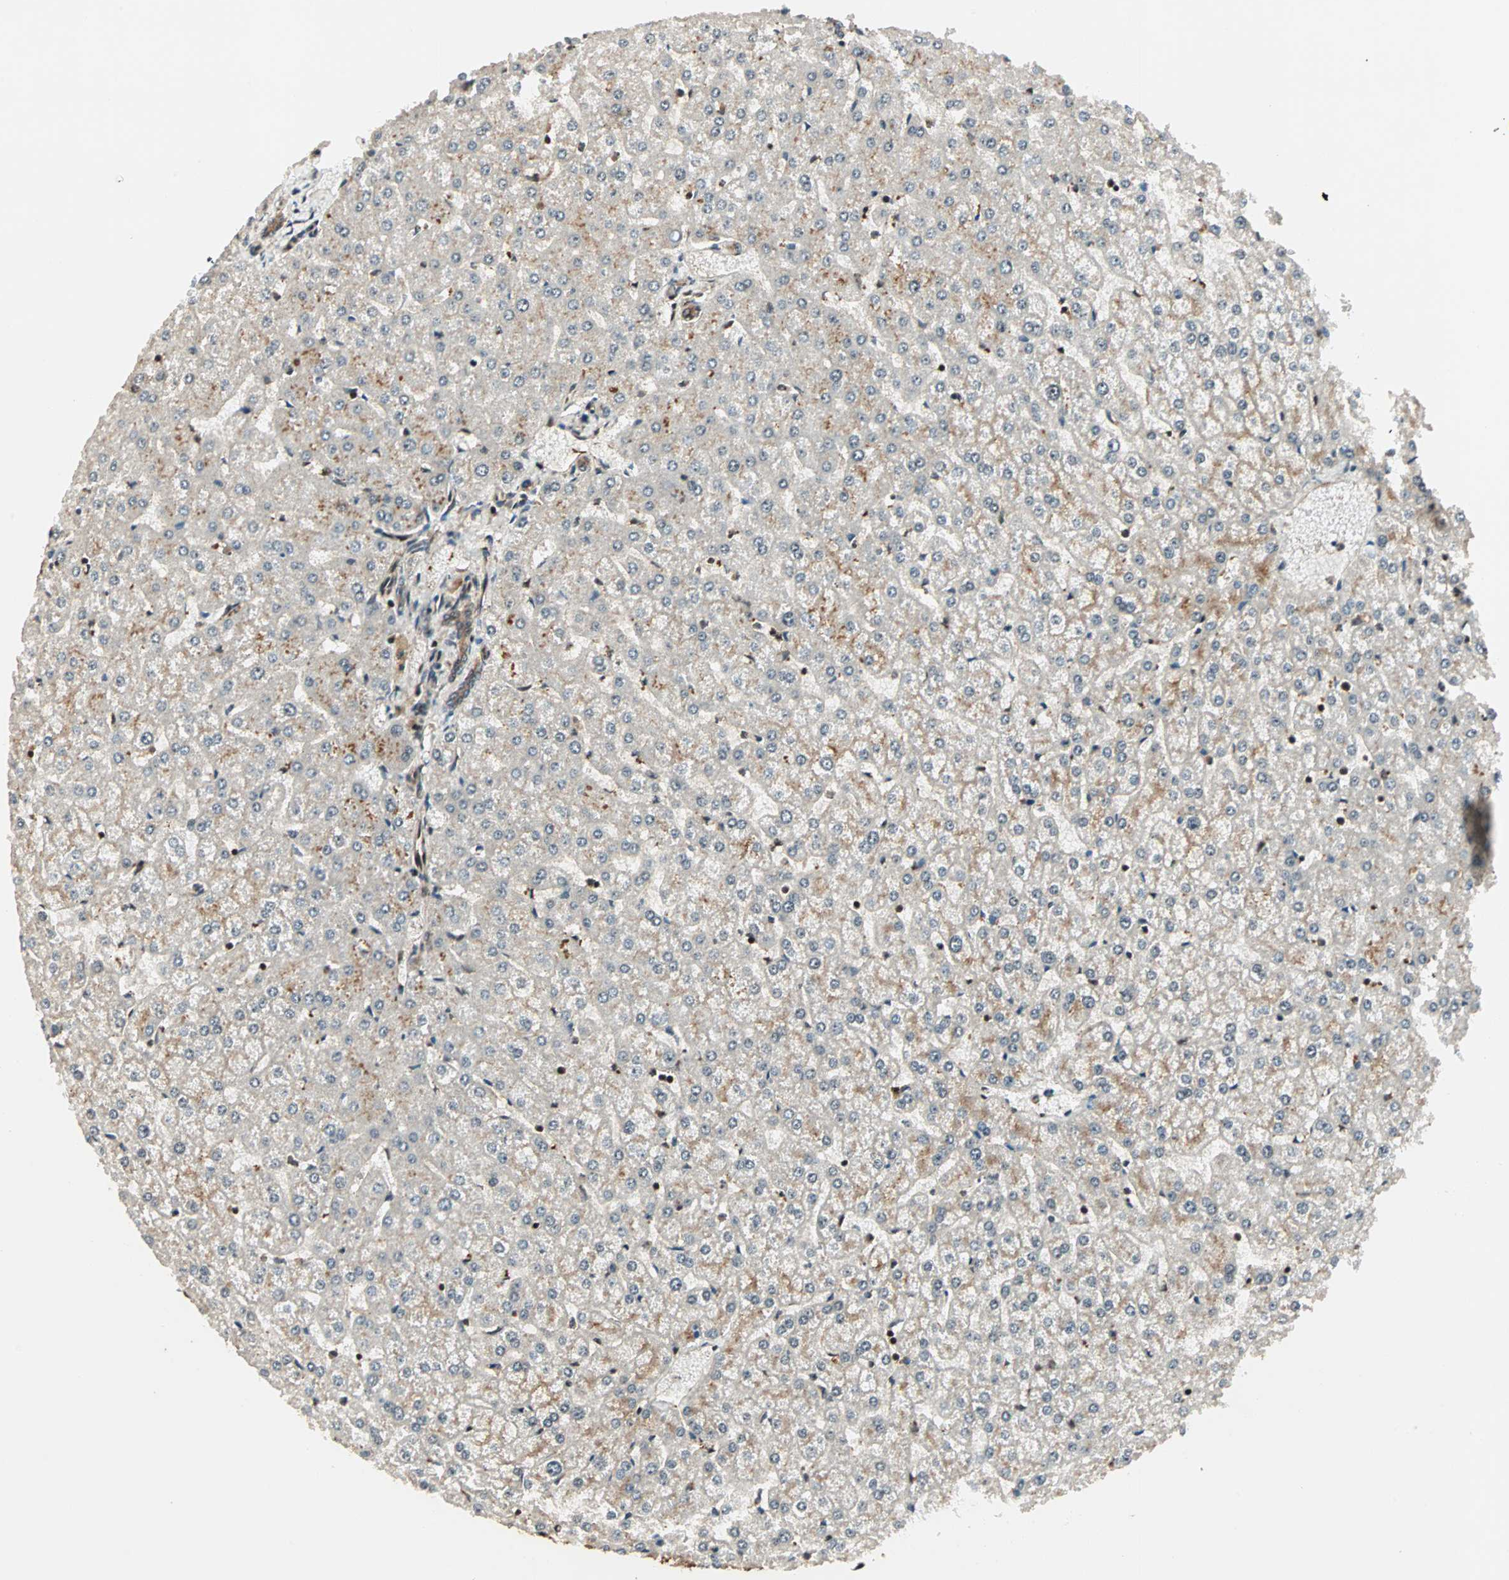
{"staining": {"intensity": "moderate", "quantity": ">75%", "location": "cytoplasmic/membranous"}, "tissue": "liver", "cell_type": "Cholangiocytes", "image_type": "normal", "snomed": [{"axis": "morphology", "description": "Normal tissue, NOS"}, {"axis": "topography", "description": "Liver"}], "caption": "Cholangiocytes demonstrate moderate cytoplasmic/membranous positivity in about >75% of cells in unremarkable liver. The staining was performed using DAB (3,3'-diaminobenzidine), with brown indicating positive protein expression. Nuclei are stained blue with hematoxylin.", "gene": "ZBED9", "patient": {"sex": "female", "age": 32}}